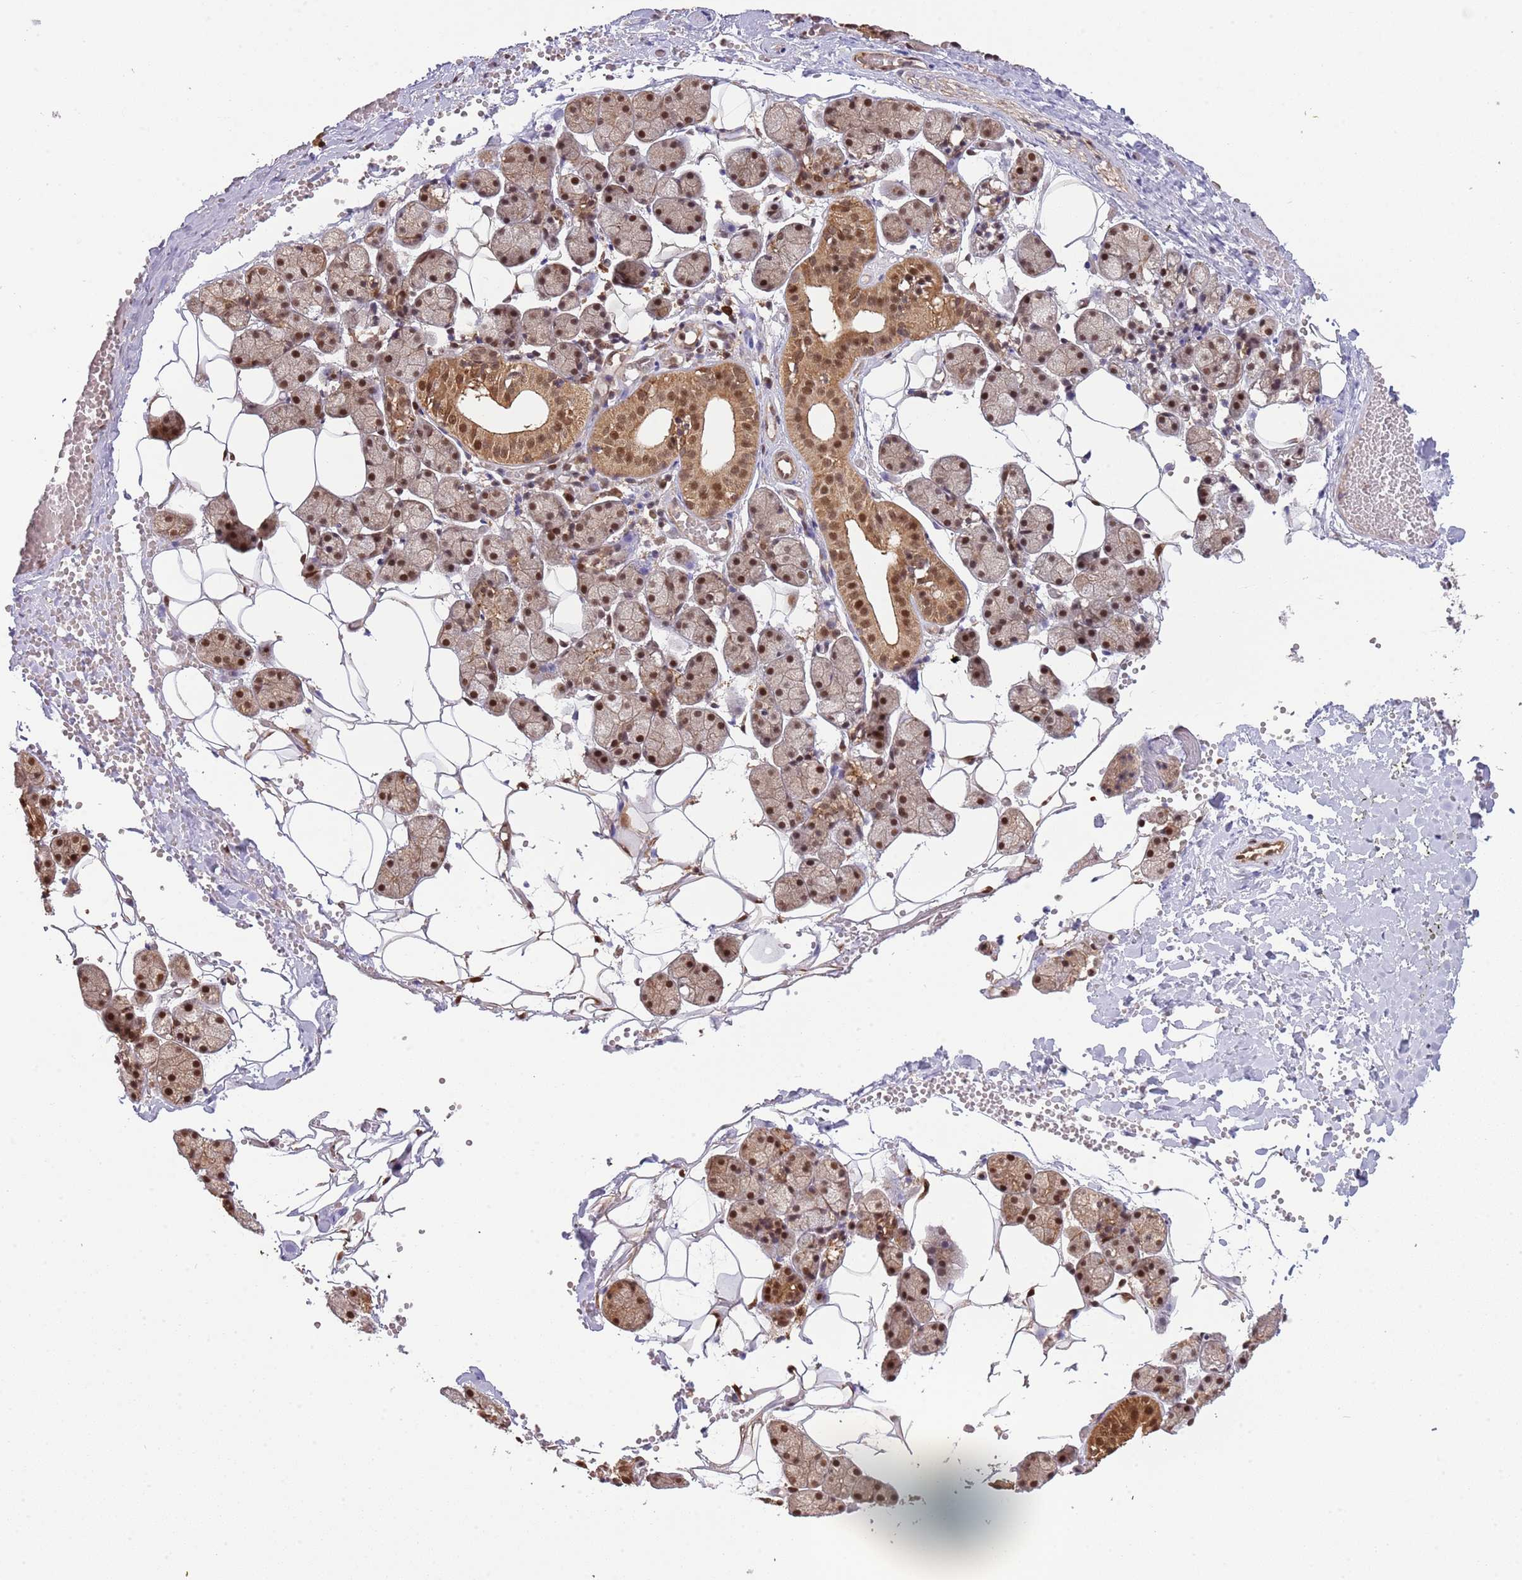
{"staining": {"intensity": "moderate", "quantity": ">75%", "location": "cytoplasmic/membranous,nuclear"}, "tissue": "salivary gland", "cell_type": "Glandular cells", "image_type": "normal", "snomed": [{"axis": "morphology", "description": "Normal tissue, NOS"}, {"axis": "topography", "description": "Salivary gland"}], "caption": "A medium amount of moderate cytoplasmic/membranous,nuclear positivity is appreciated in approximately >75% of glandular cells in benign salivary gland. (Stains: DAB in brown, nuclei in blue, Microscopy: brightfield microscopy at high magnification).", "gene": "PLSCR5", "patient": {"sex": "female", "age": 33}}